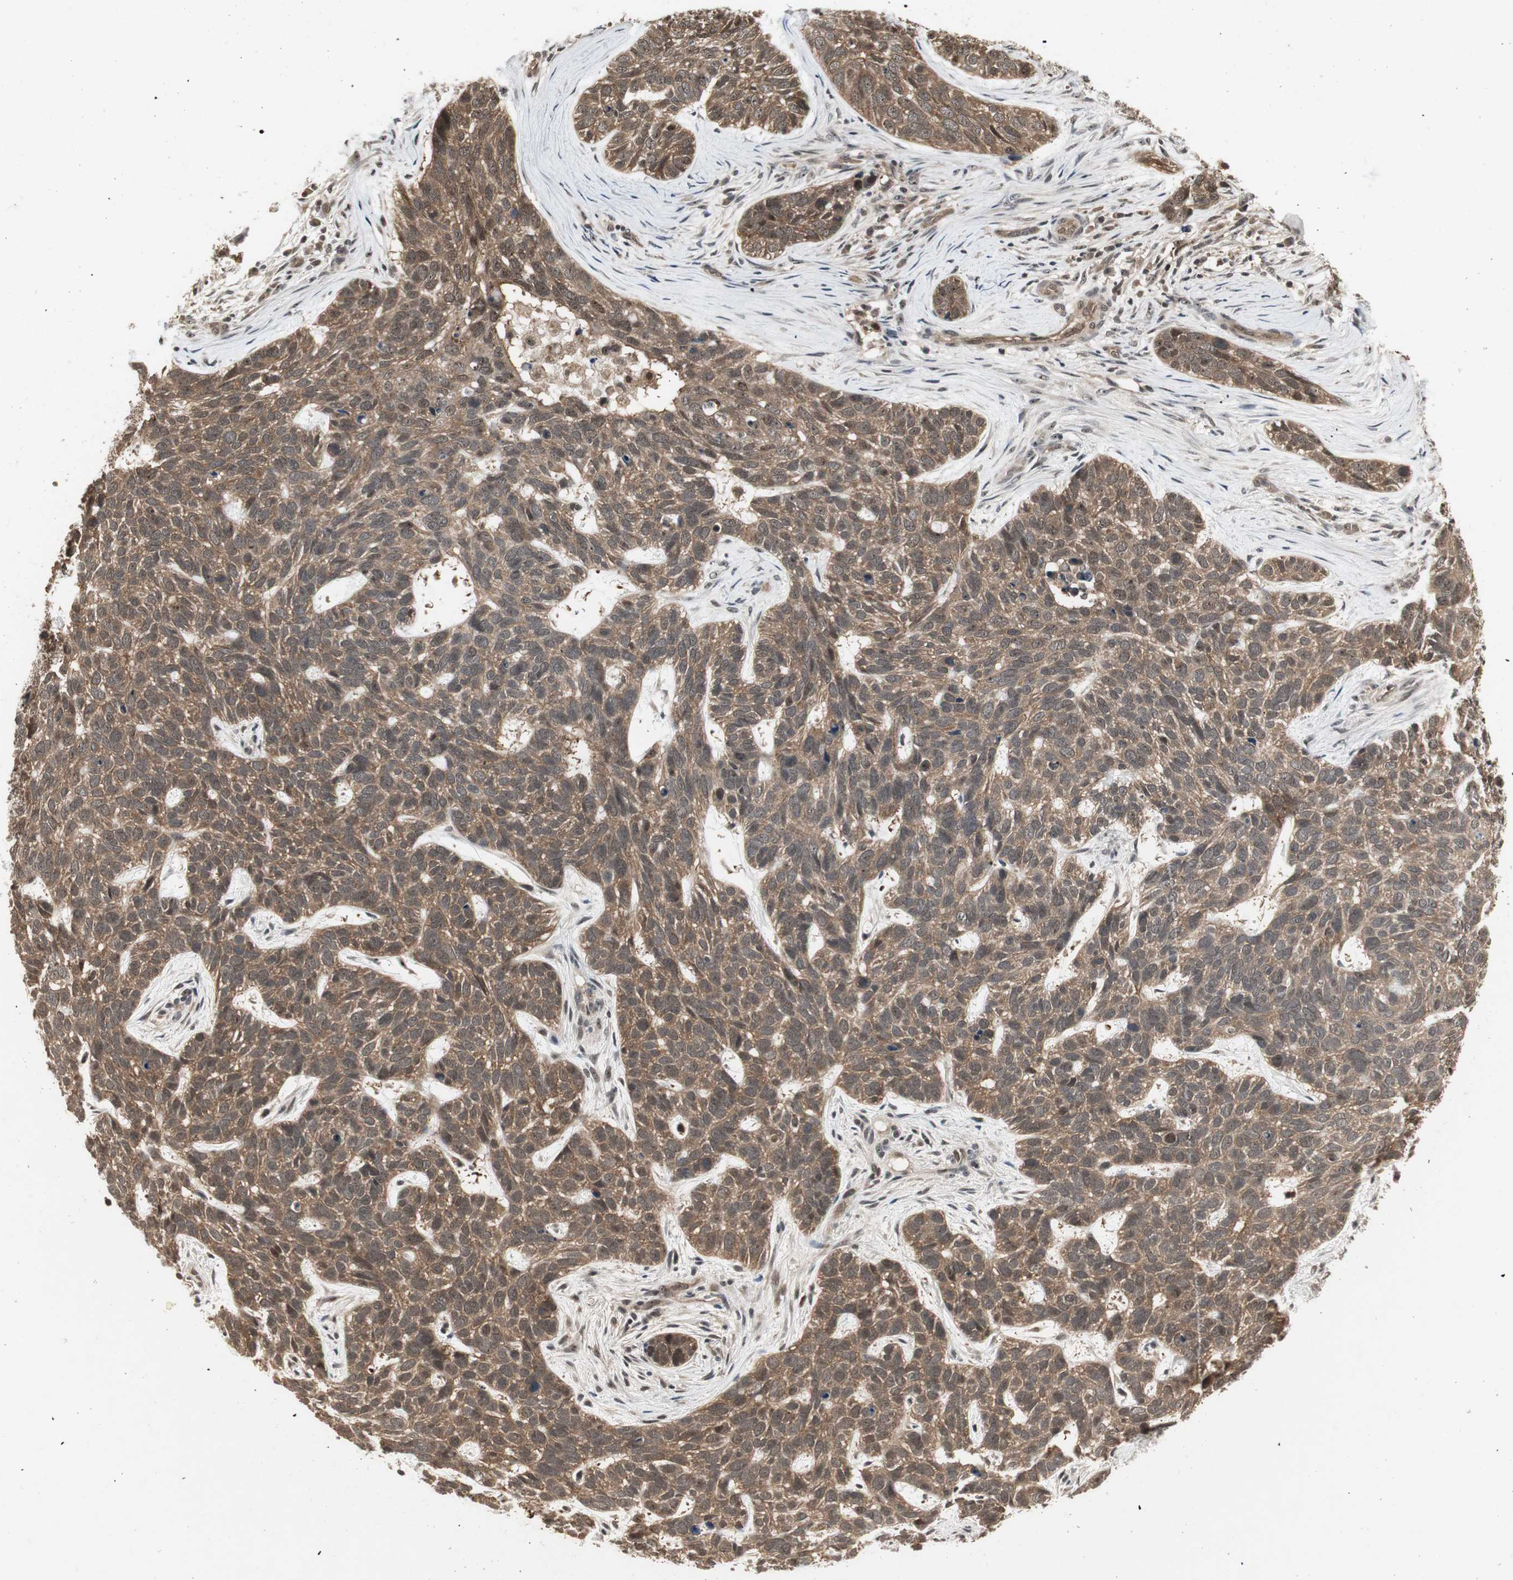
{"staining": {"intensity": "moderate", "quantity": ">75%", "location": "cytoplasmic/membranous,nuclear"}, "tissue": "skin cancer", "cell_type": "Tumor cells", "image_type": "cancer", "snomed": [{"axis": "morphology", "description": "Basal cell carcinoma"}, {"axis": "topography", "description": "Skin"}], "caption": "The immunohistochemical stain highlights moderate cytoplasmic/membranous and nuclear expression in tumor cells of skin cancer (basal cell carcinoma) tissue.", "gene": "CSNK2B", "patient": {"sex": "male", "age": 87}}